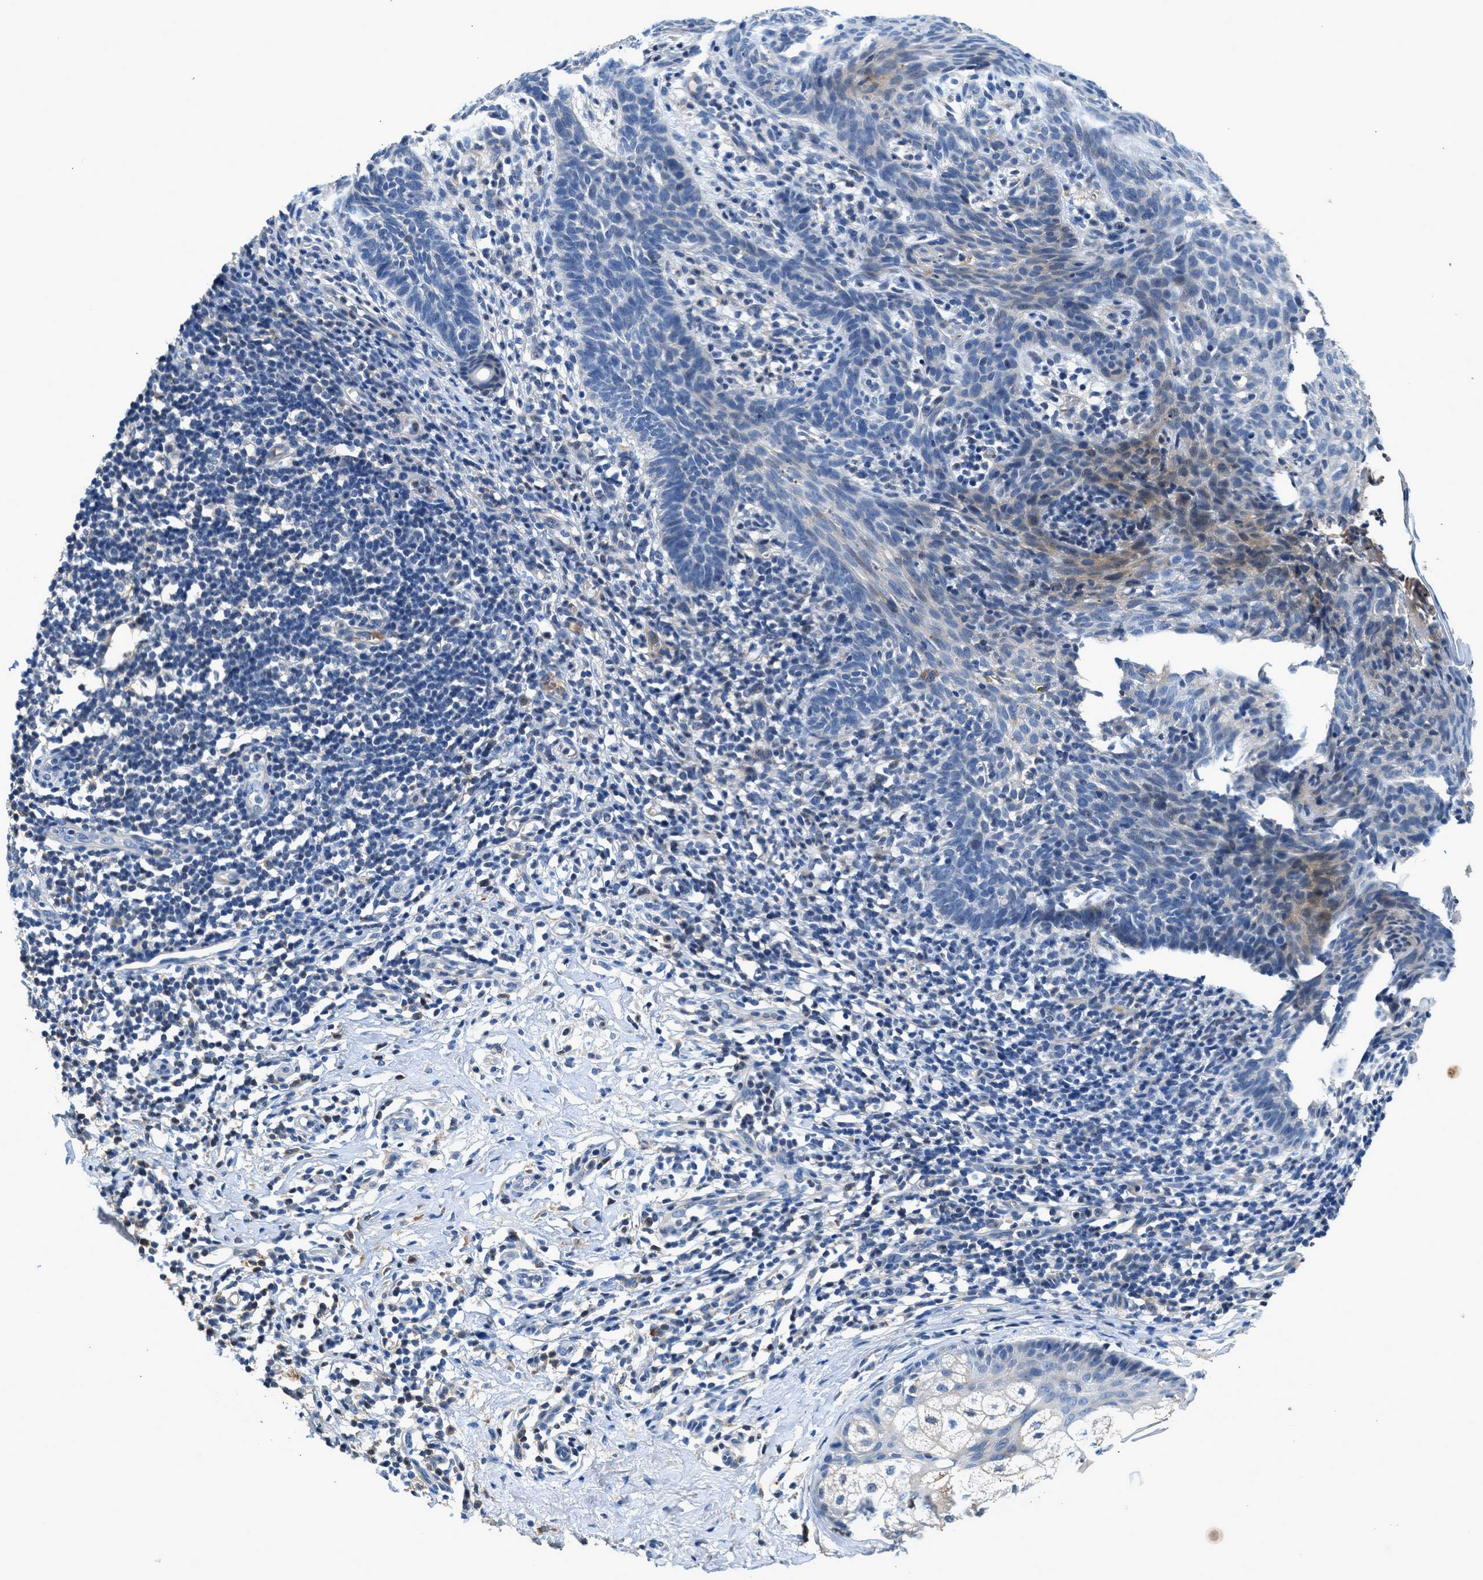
{"staining": {"intensity": "weak", "quantity": "<25%", "location": "cytoplasmic/membranous"}, "tissue": "skin cancer", "cell_type": "Tumor cells", "image_type": "cancer", "snomed": [{"axis": "morphology", "description": "Basal cell carcinoma"}, {"axis": "topography", "description": "Skin"}], "caption": "Immunohistochemistry (IHC) image of neoplastic tissue: human basal cell carcinoma (skin) stained with DAB exhibits no significant protein positivity in tumor cells. (DAB (3,3'-diaminobenzidine) IHC, high magnification).", "gene": "RWDD2B", "patient": {"sex": "male", "age": 60}}